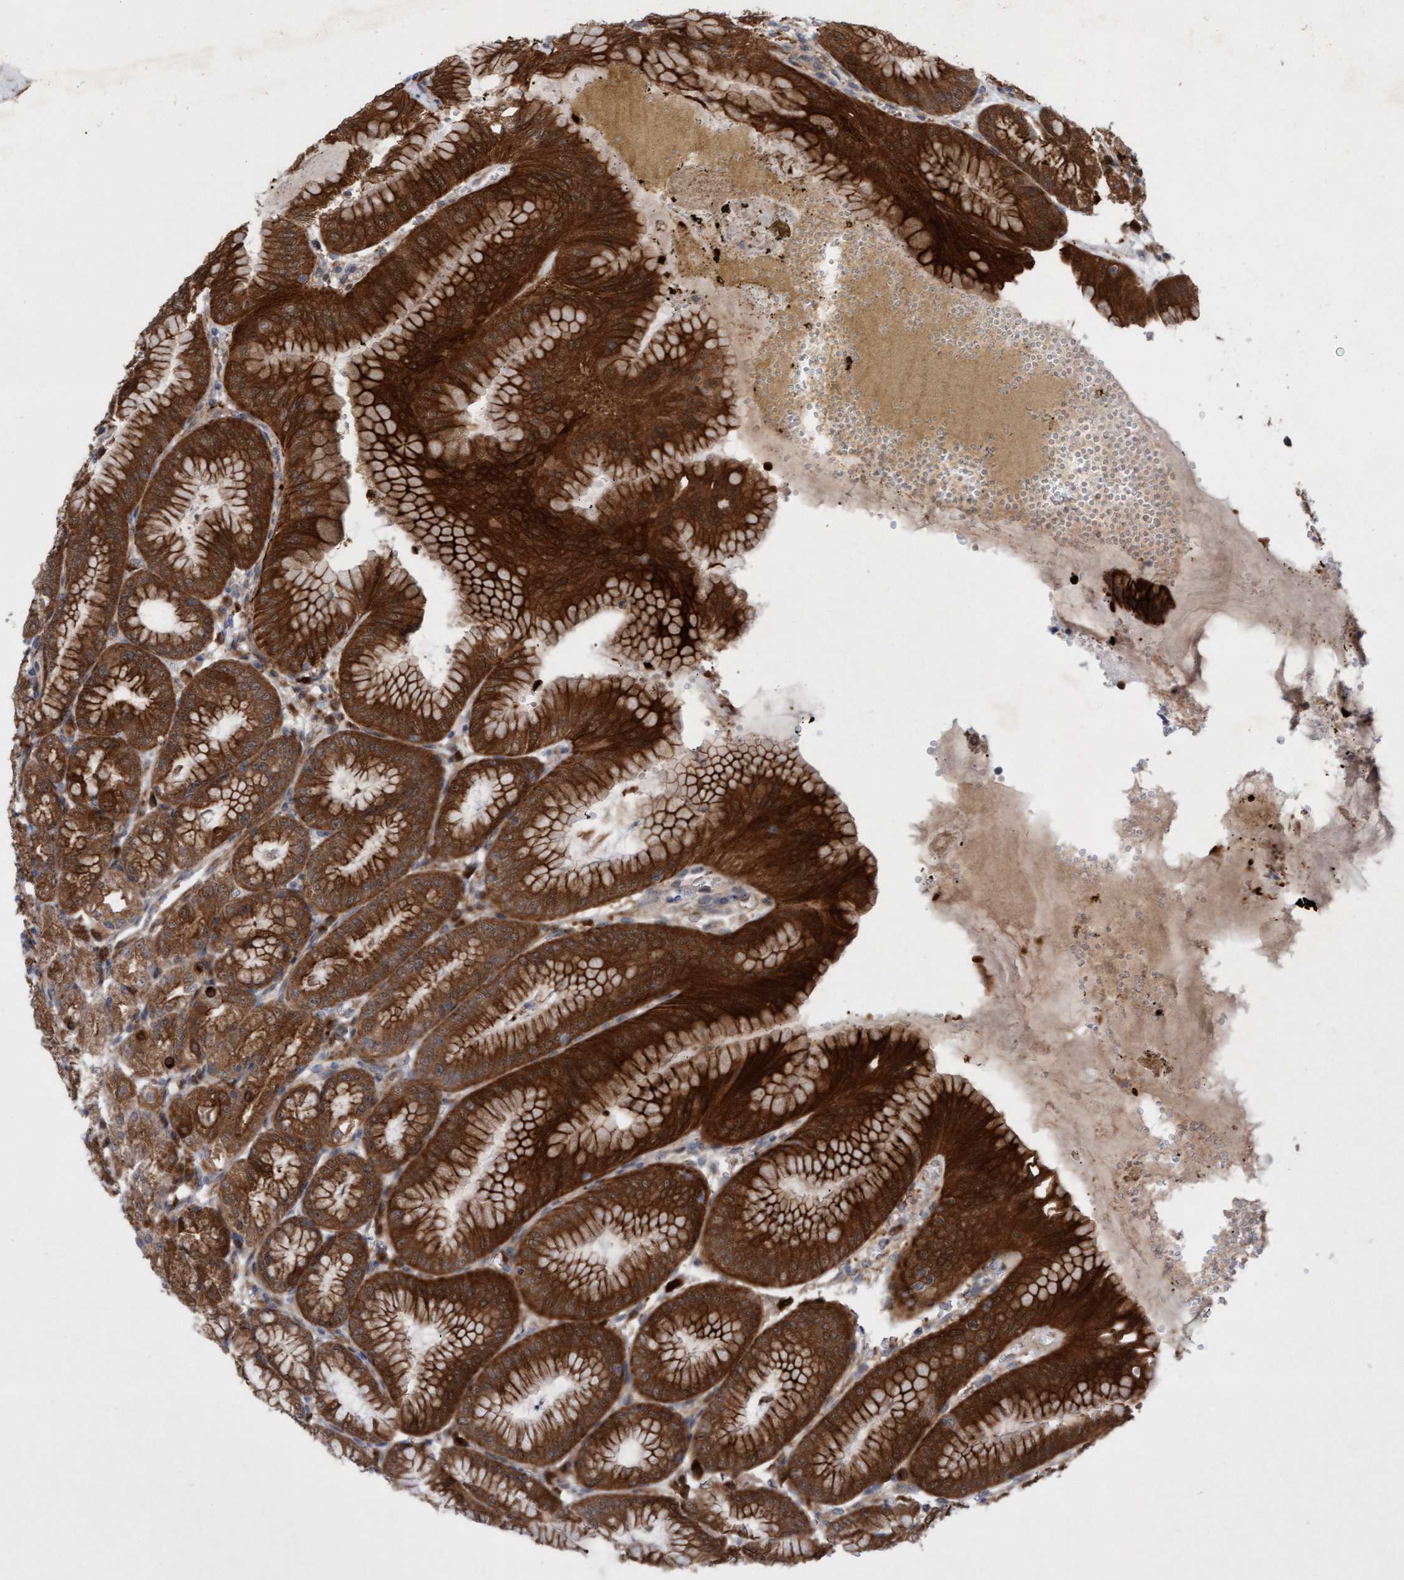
{"staining": {"intensity": "strong", "quantity": ">75%", "location": "cytoplasmic/membranous"}, "tissue": "stomach", "cell_type": "Glandular cells", "image_type": "normal", "snomed": [{"axis": "morphology", "description": "Normal tissue, NOS"}, {"axis": "topography", "description": "Stomach, lower"}], "caption": "This is a histology image of immunohistochemistry staining of unremarkable stomach, which shows strong expression in the cytoplasmic/membranous of glandular cells.", "gene": "RAP1GAP2", "patient": {"sex": "male", "age": 71}}